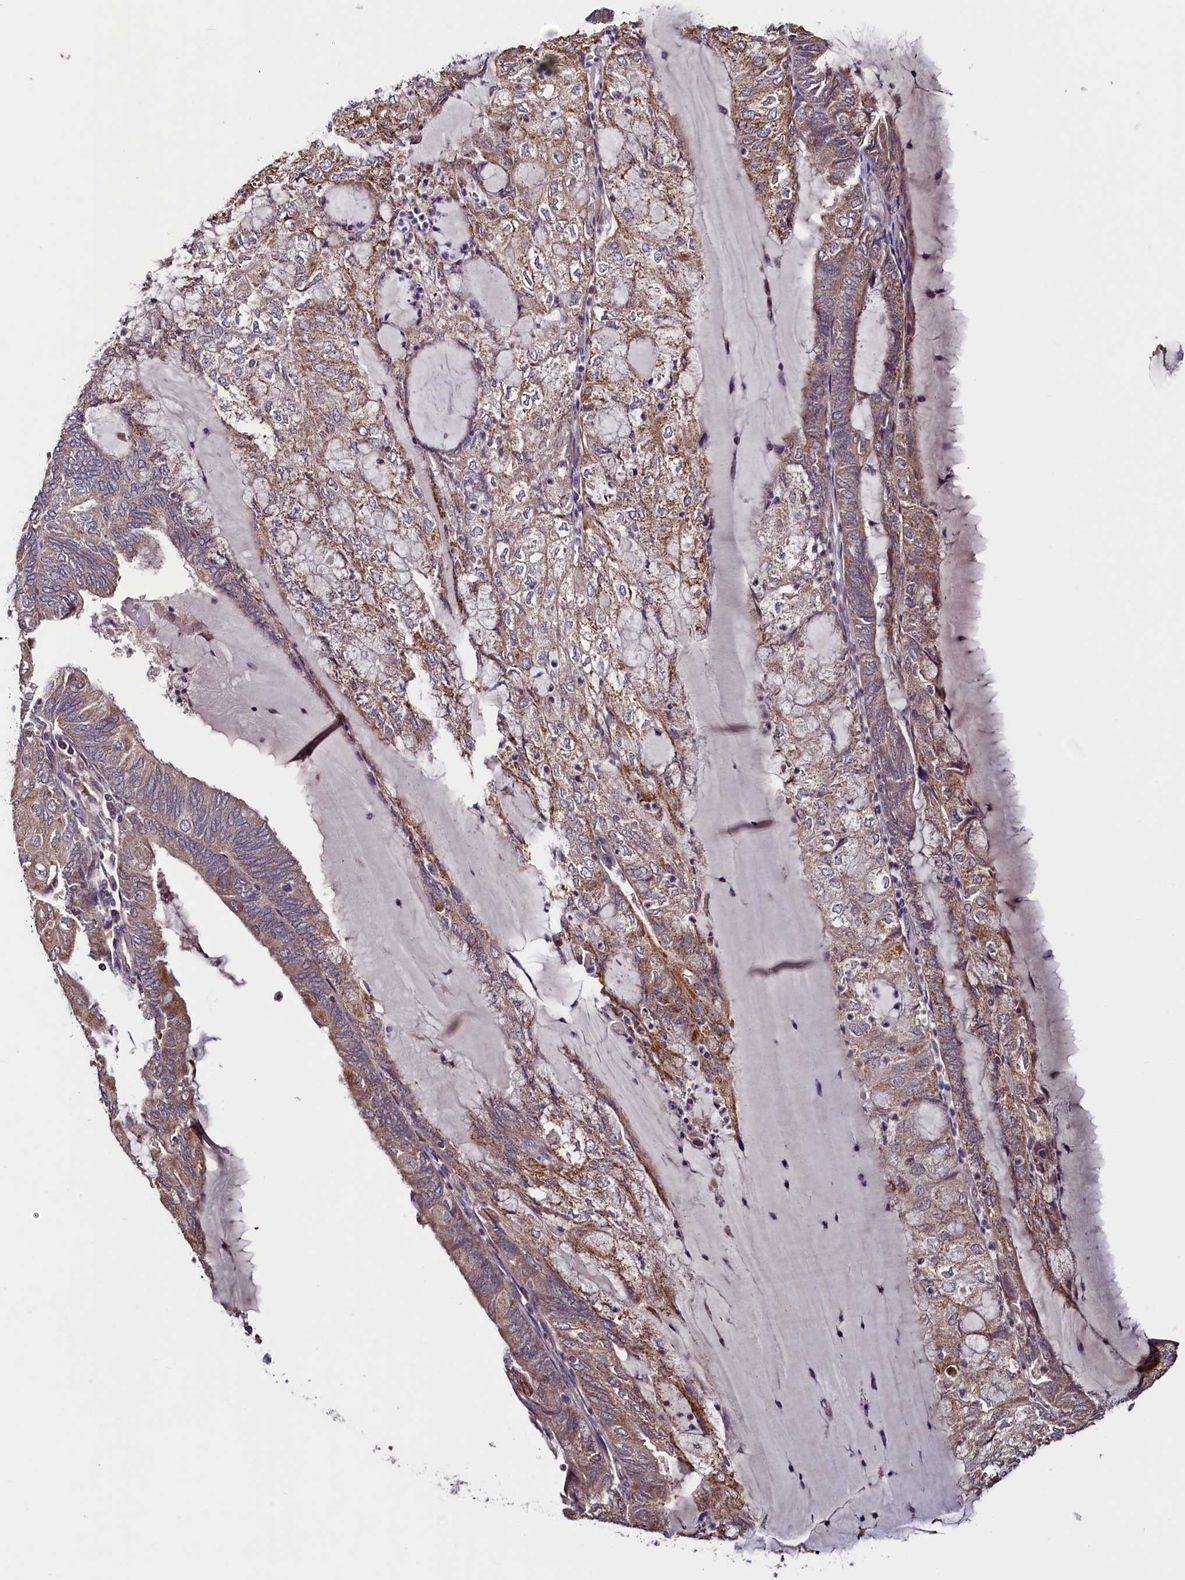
{"staining": {"intensity": "moderate", "quantity": ">75%", "location": "cytoplasmic/membranous"}, "tissue": "endometrial cancer", "cell_type": "Tumor cells", "image_type": "cancer", "snomed": [{"axis": "morphology", "description": "Adenocarcinoma, NOS"}, {"axis": "topography", "description": "Endometrium"}], "caption": "A medium amount of moderate cytoplasmic/membranous staining is seen in approximately >75% of tumor cells in endometrial cancer (adenocarcinoma) tissue.", "gene": "RBFA", "patient": {"sex": "female", "age": 81}}